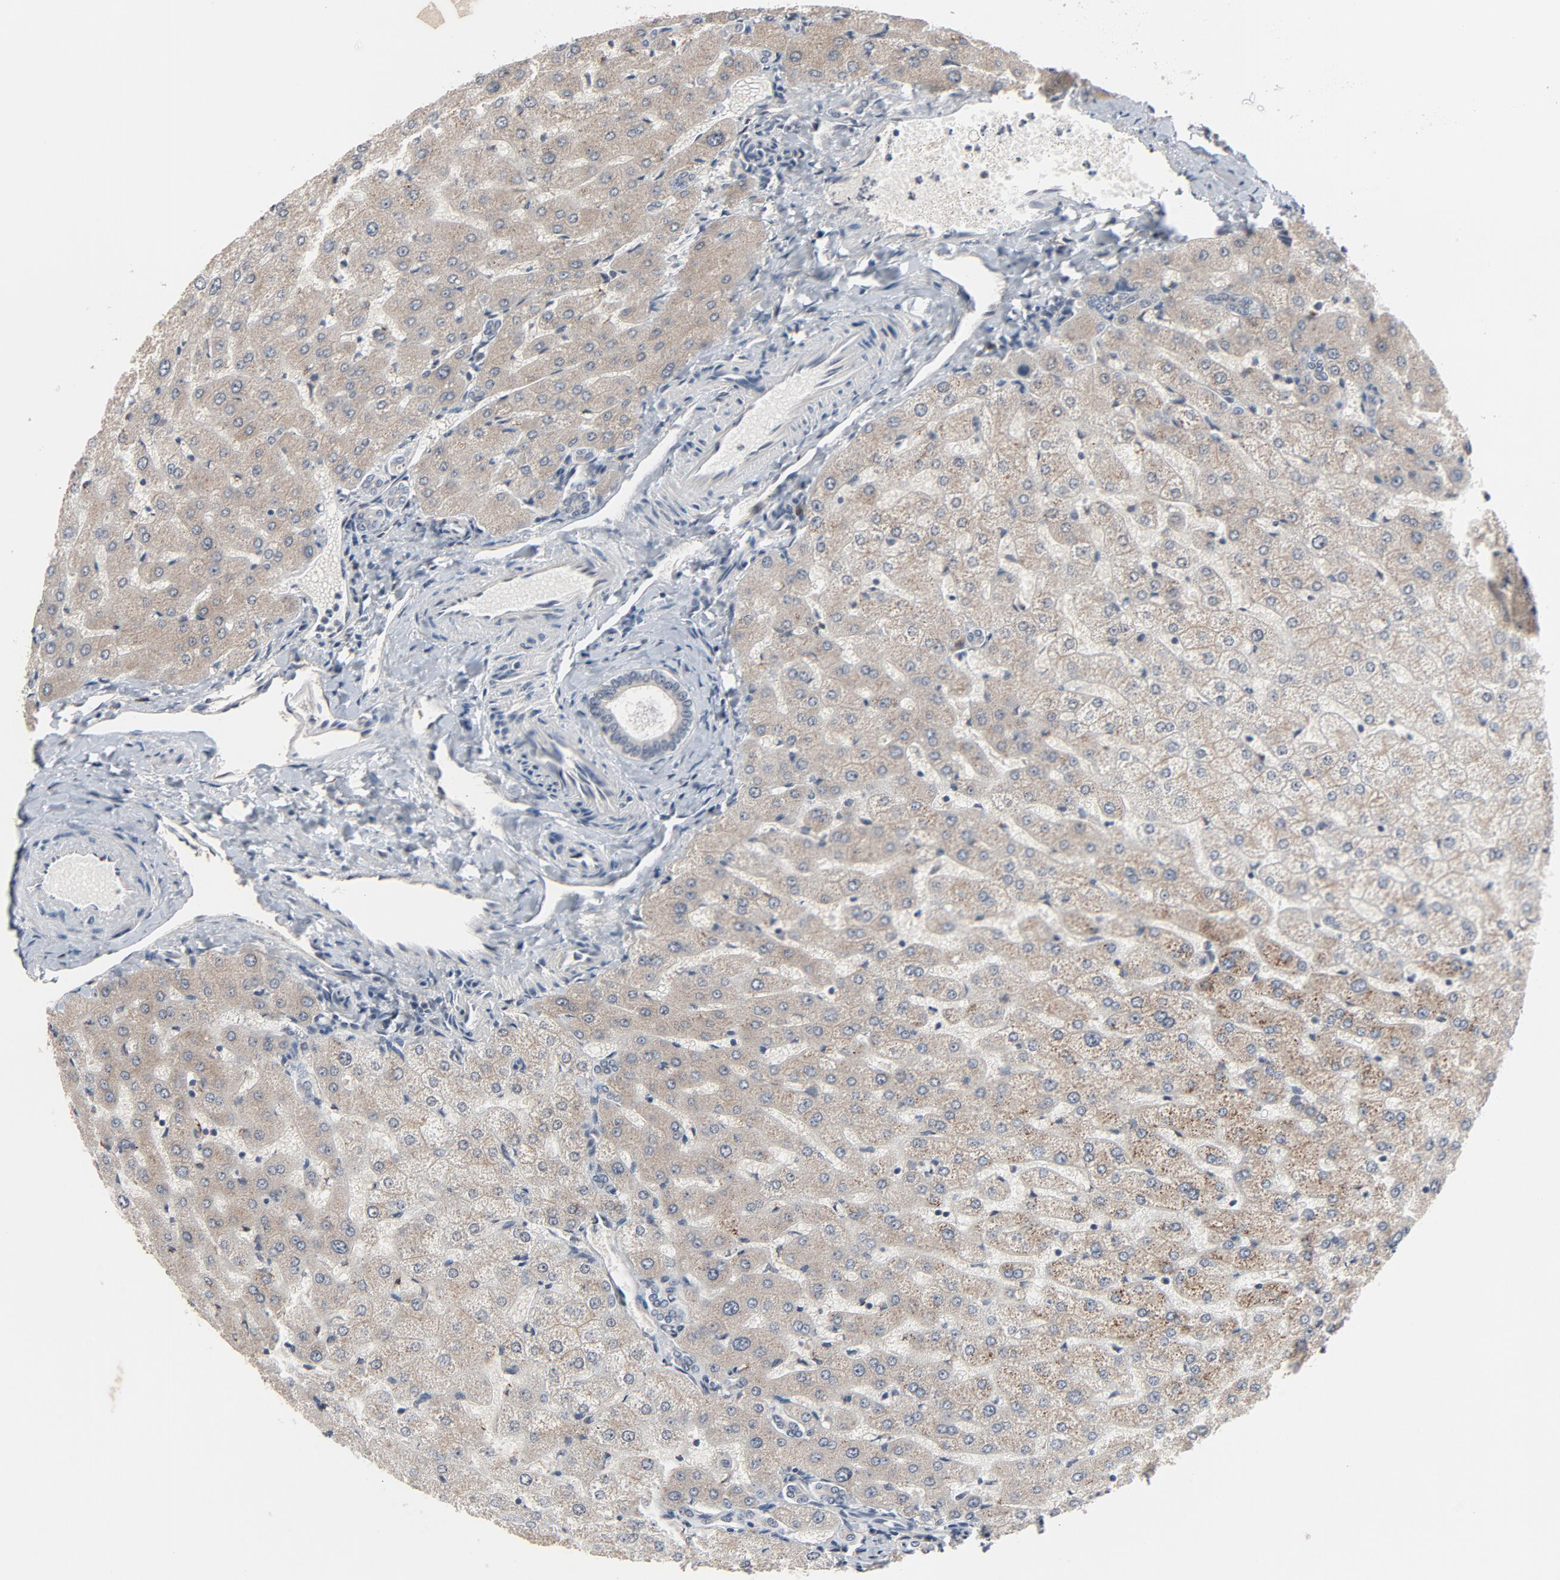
{"staining": {"intensity": "weak", "quantity": ">75%", "location": "cytoplasmic/membranous"}, "tissue": "liver", "cell_type": "Cholangiocytes", "image_type": "normal", "snomed": [{"axis": "morphology", "description": "Normal tissue, NOS"}, {"axis": "morphology", "description": "Fibrosis, NOS"}, {"axis": "topography", "description": "Liver"}], "caption": "Liver stained with DAB IHC exhibits low levels of weak cytoplasmic/membranous staining in about >75% of cholangiocytes.", "gene": "MT3", "patient": {"sex": "female", "age": 29}}